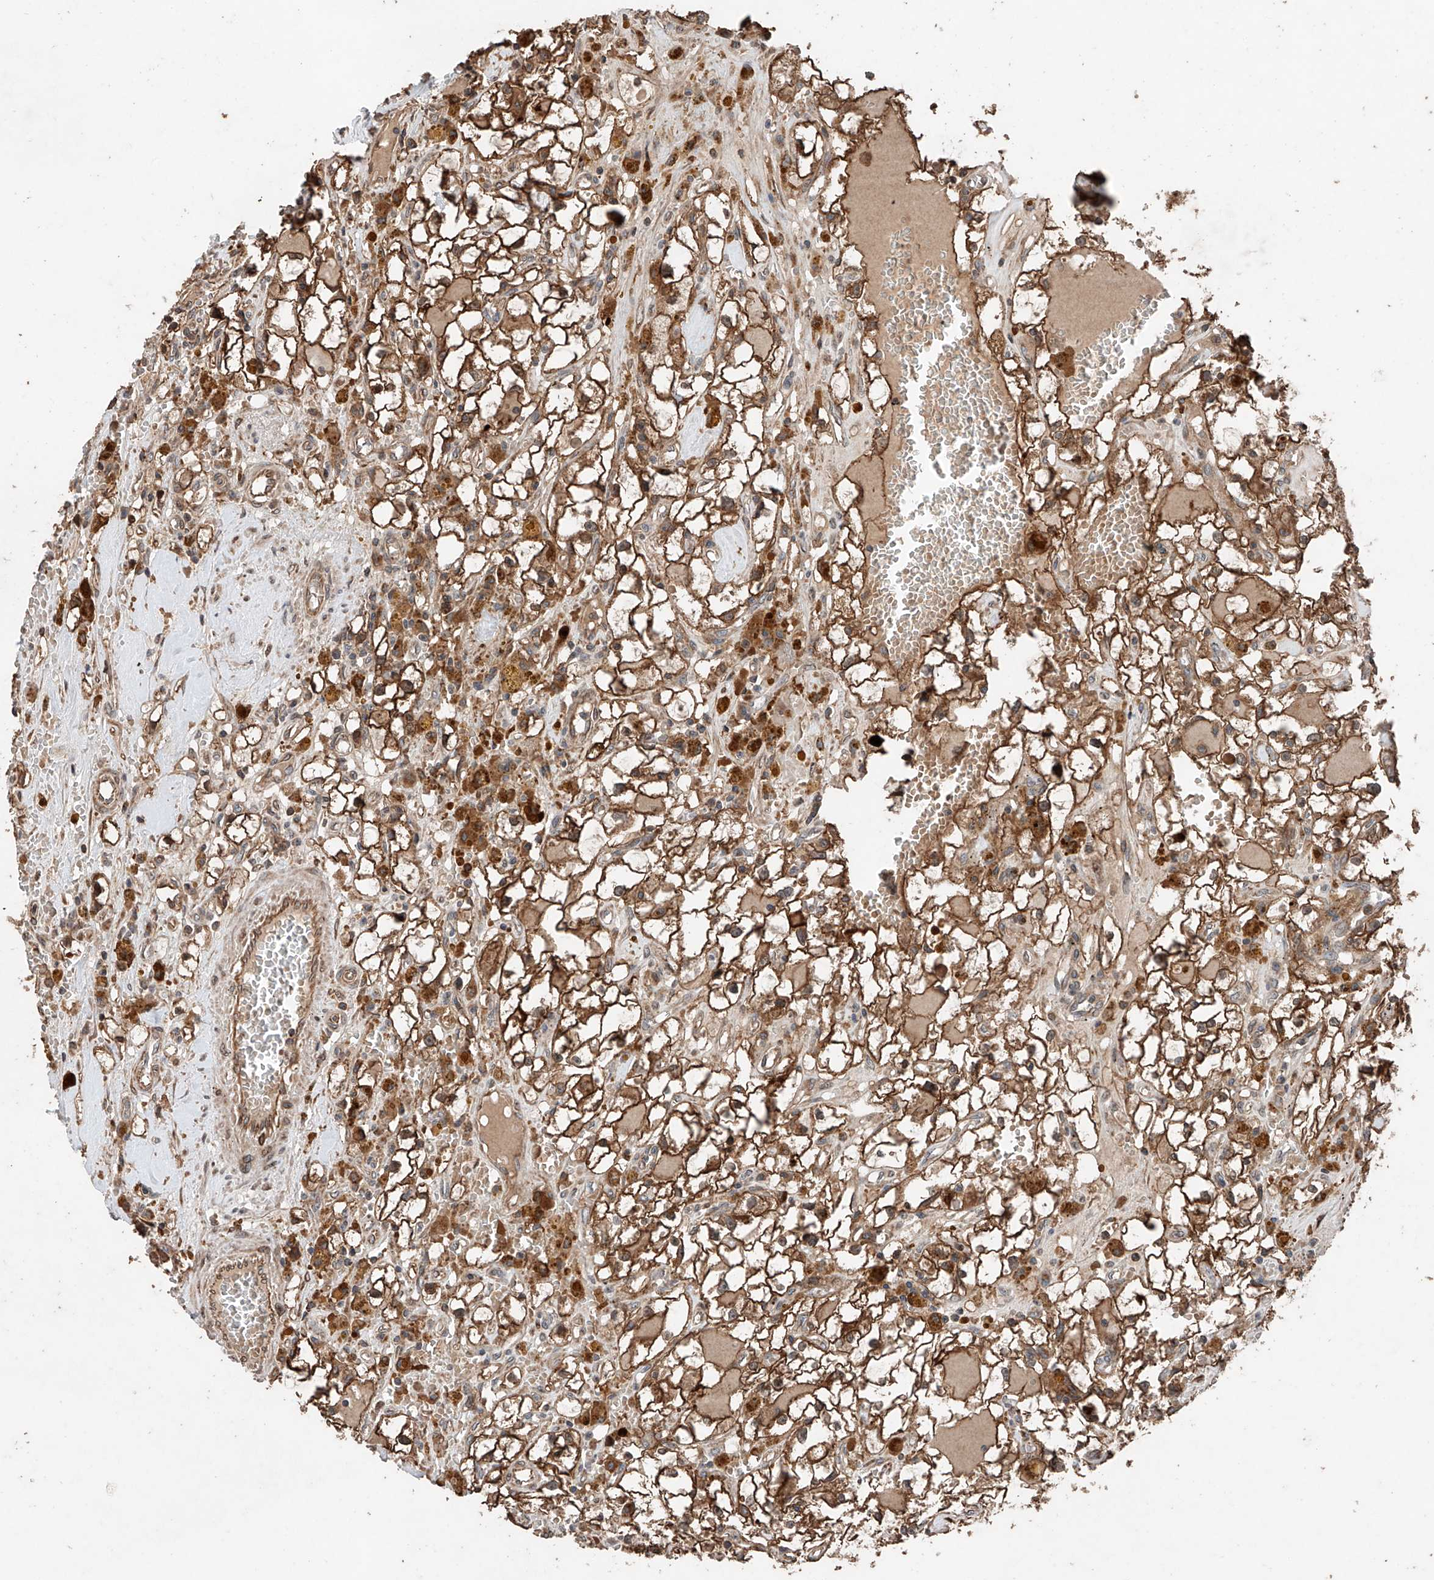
{"staining": {"intensity": "strong", "quantity": ">75%", "location": "cytoplasmic/membranous"}, "tissue": "renal cancer", "cell_type": "Tumor cells", "image_type": "cancer", "snomed": [{"axis": "morphology", "description": "Adenocarcinoma, NOS"}, {"axis": "topography", "description": "Kidney"}], "caption": "This micrograph exhibits immunohistochemistry staining of human renal cancer (adenocarcinoma), with high strong cytoplasmic/membranous expression in approximately >75% of tumor cells.", "gene": "AP4B1", "patient": {"sex": "male", "age": 56}}